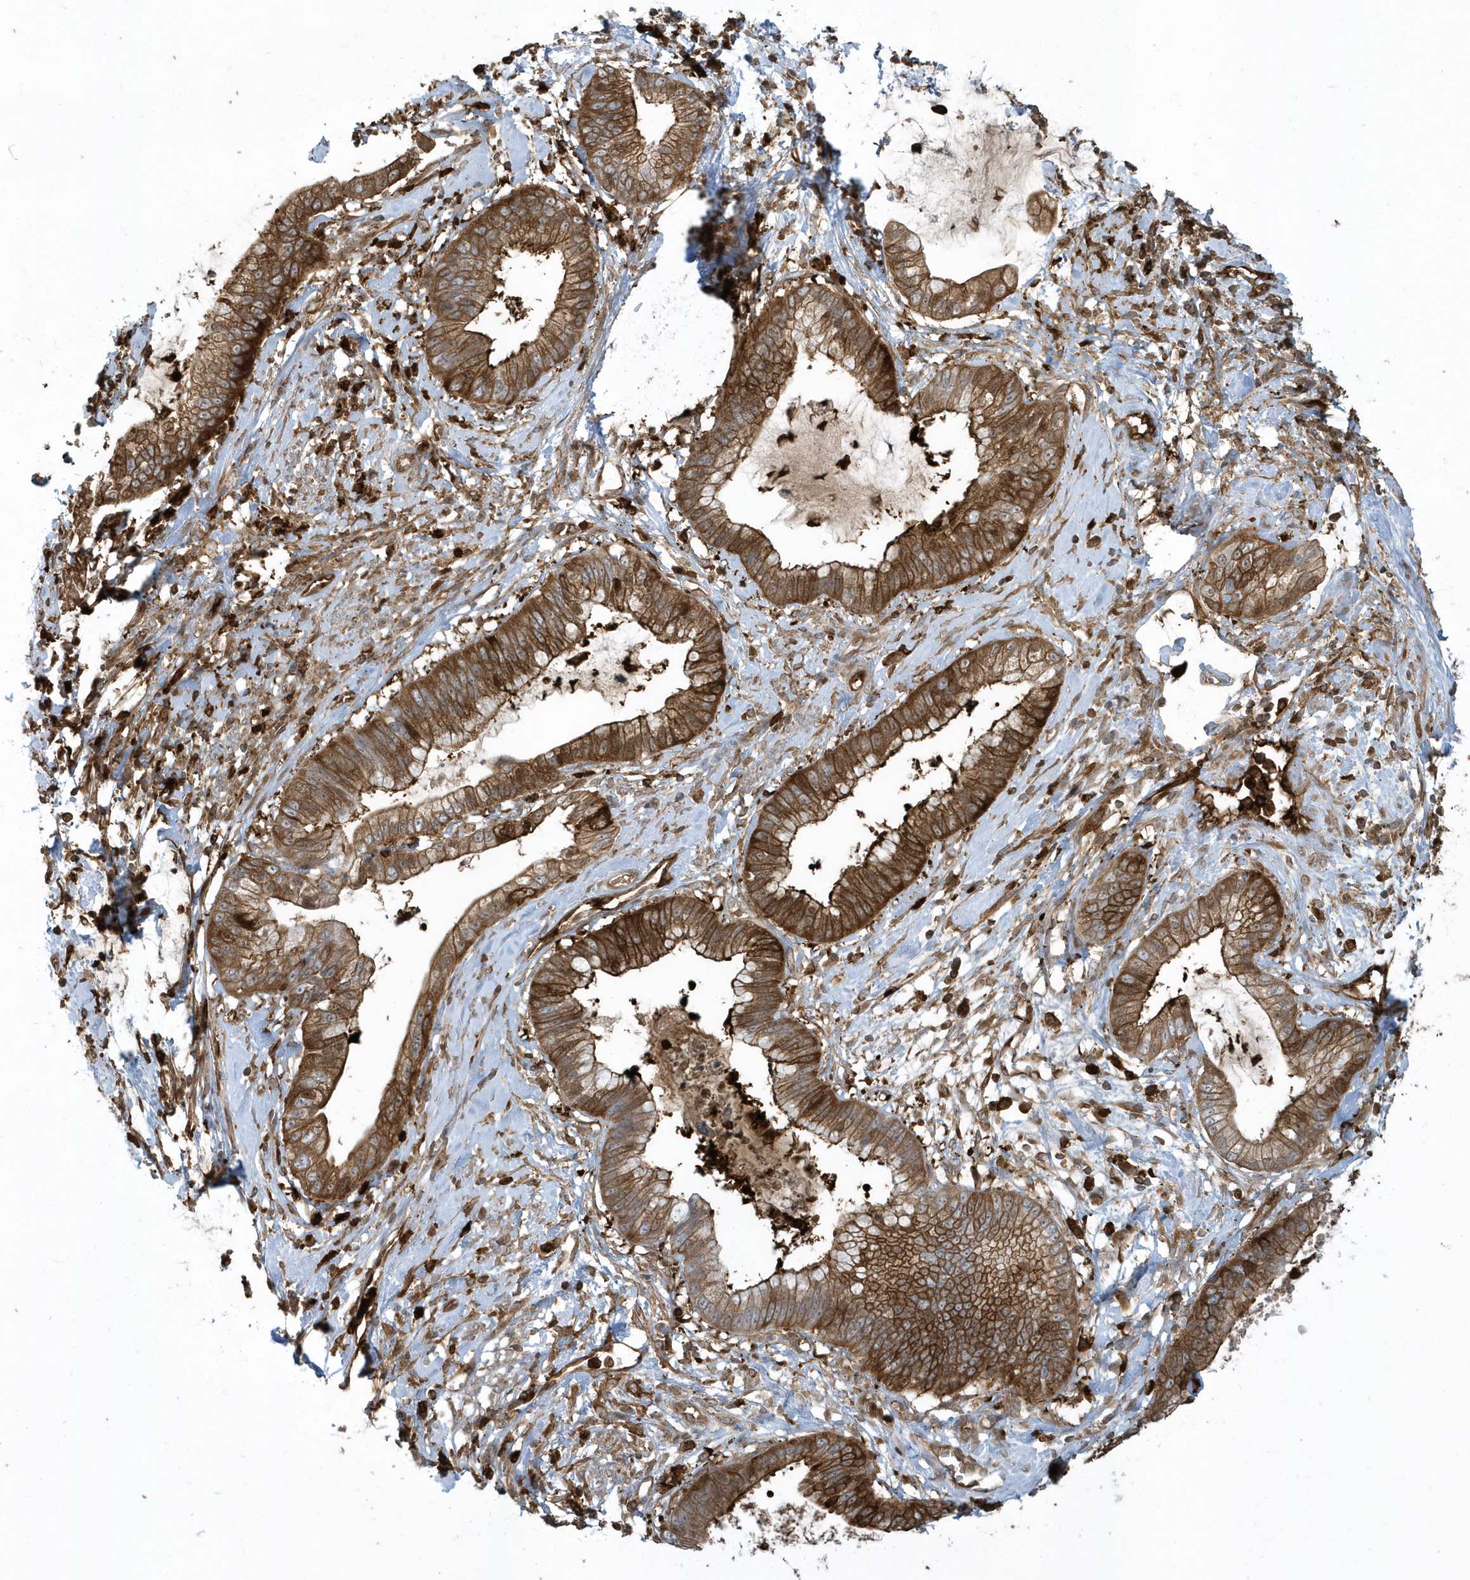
{"staining": {"intensity": "strong", "quantity": ">75%", "location": "cytoplasmic/membranous"}, "tissue": "cervical cancer", "cell_type": "Tumor cells", "image_type": "cancer", "snomed": [{"axis": "morphology", "description": "Adenocarcinoma, NOS"}, {"axis": "topography", "description": "Cervix"}], "caption": "A photomicrograph of human cervical cancer (adenocarcinoma) stained for a protein reveals strong cytoplasmic/membranous brown staining in tumor cells.", "gene": "CLCN6", "patient": {"sex": "female", "age": 44}}